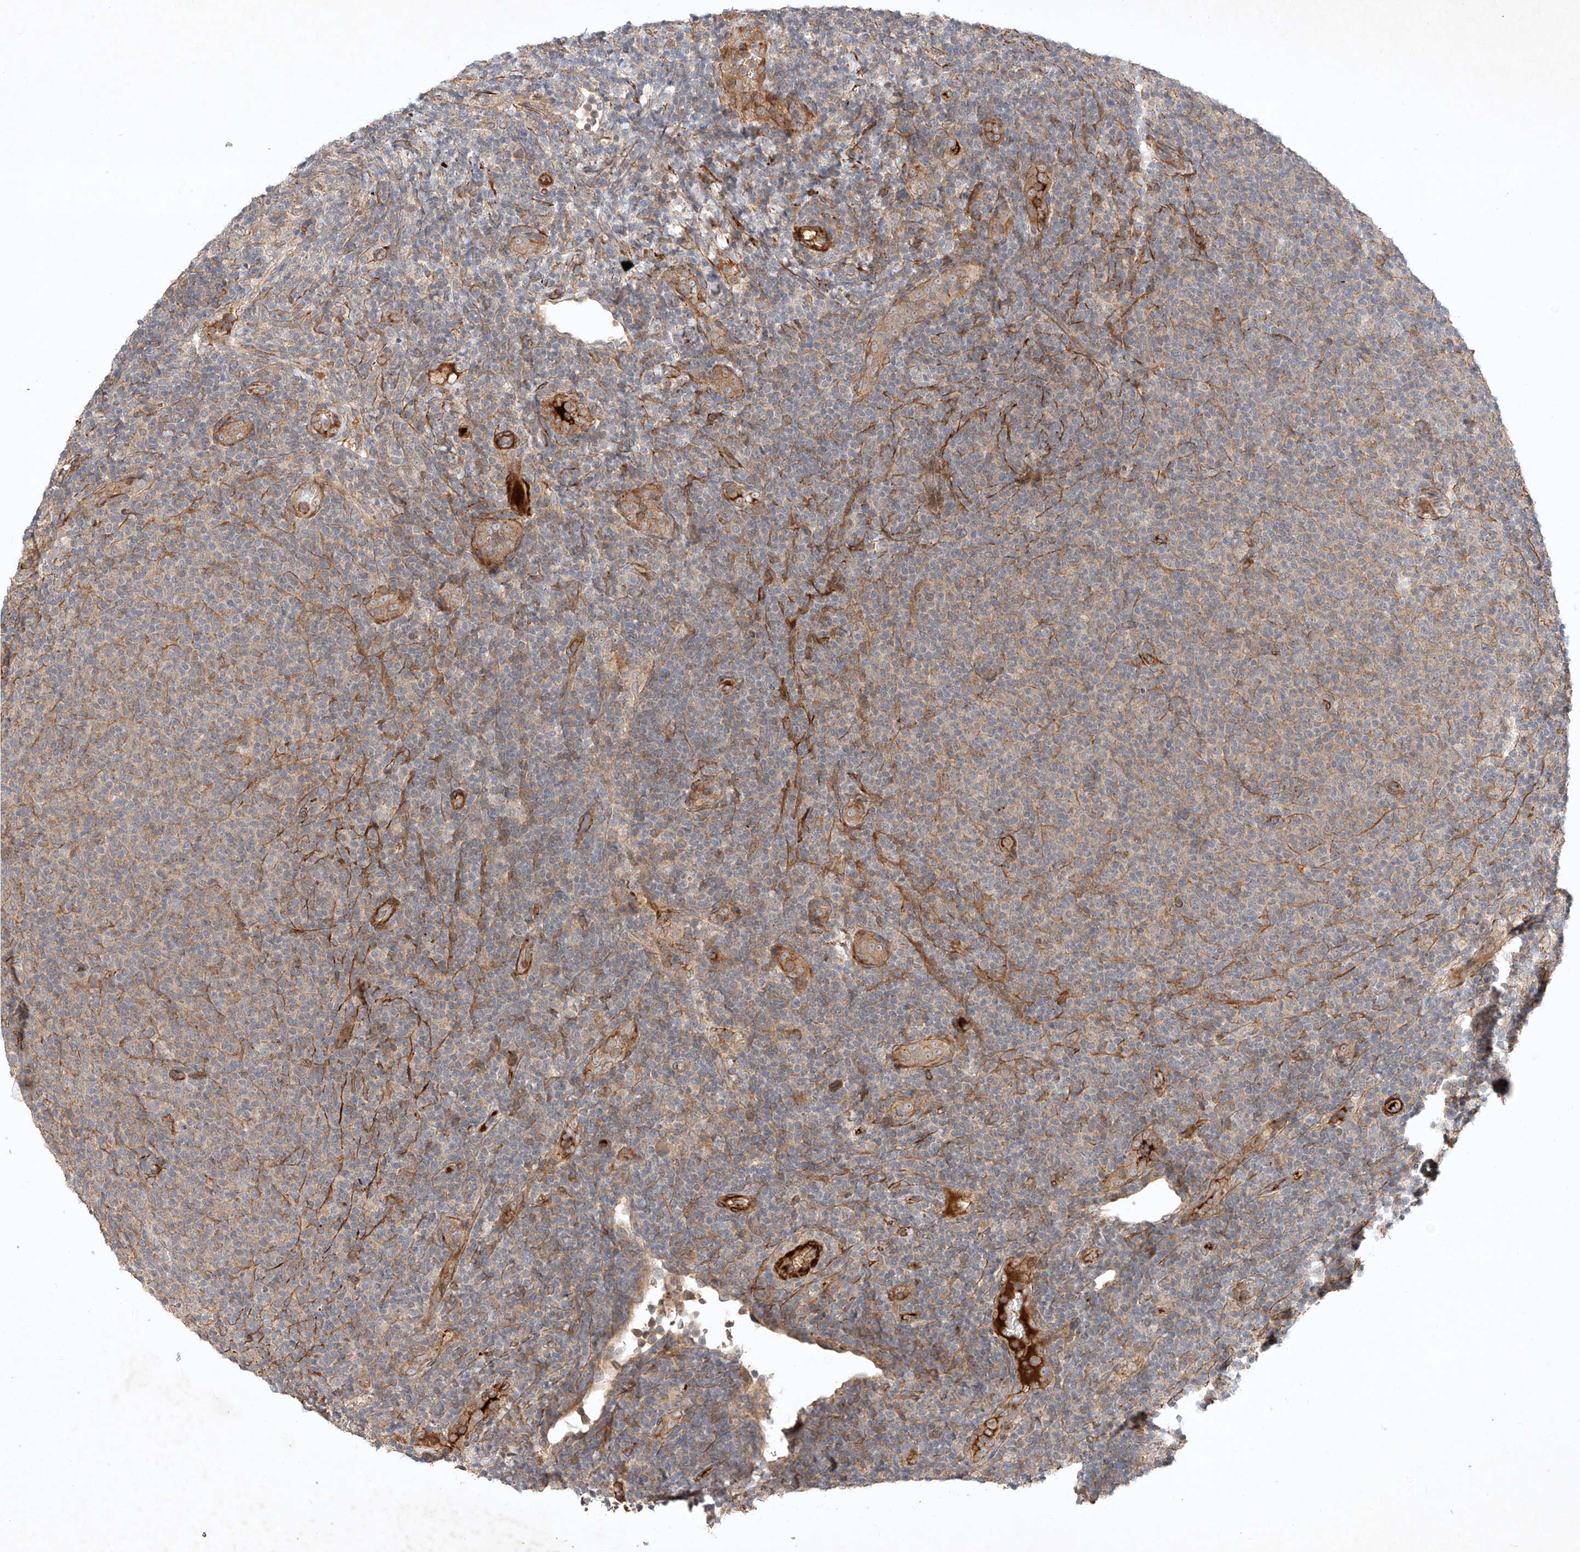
{"staining": {"intensity": "negative", "quantity": "none", "location": "none"}, "tissue": "lymphoma", "cell_type": "Tumor cells", "image_type": "cancer", "snomed": [{"axis": "morphology", "description": "Malignant lymphoma, non-Hodgkin's type, Low grade"}, {"axis": "topography", "description": "Lymph node"}], "caption": "Photomicrograph shows no significant protein staining in tumor cells of low-grade malignant lymphoma, non-Hodgkin's type. The staining was performed using DAB to visualize the protein expression in brown, while the nuclei were stained in blue with hematoxylin (Magnification: 20x).", "gene": "ARHGAP33", "patient": {"sex": "male", "age": 66}}